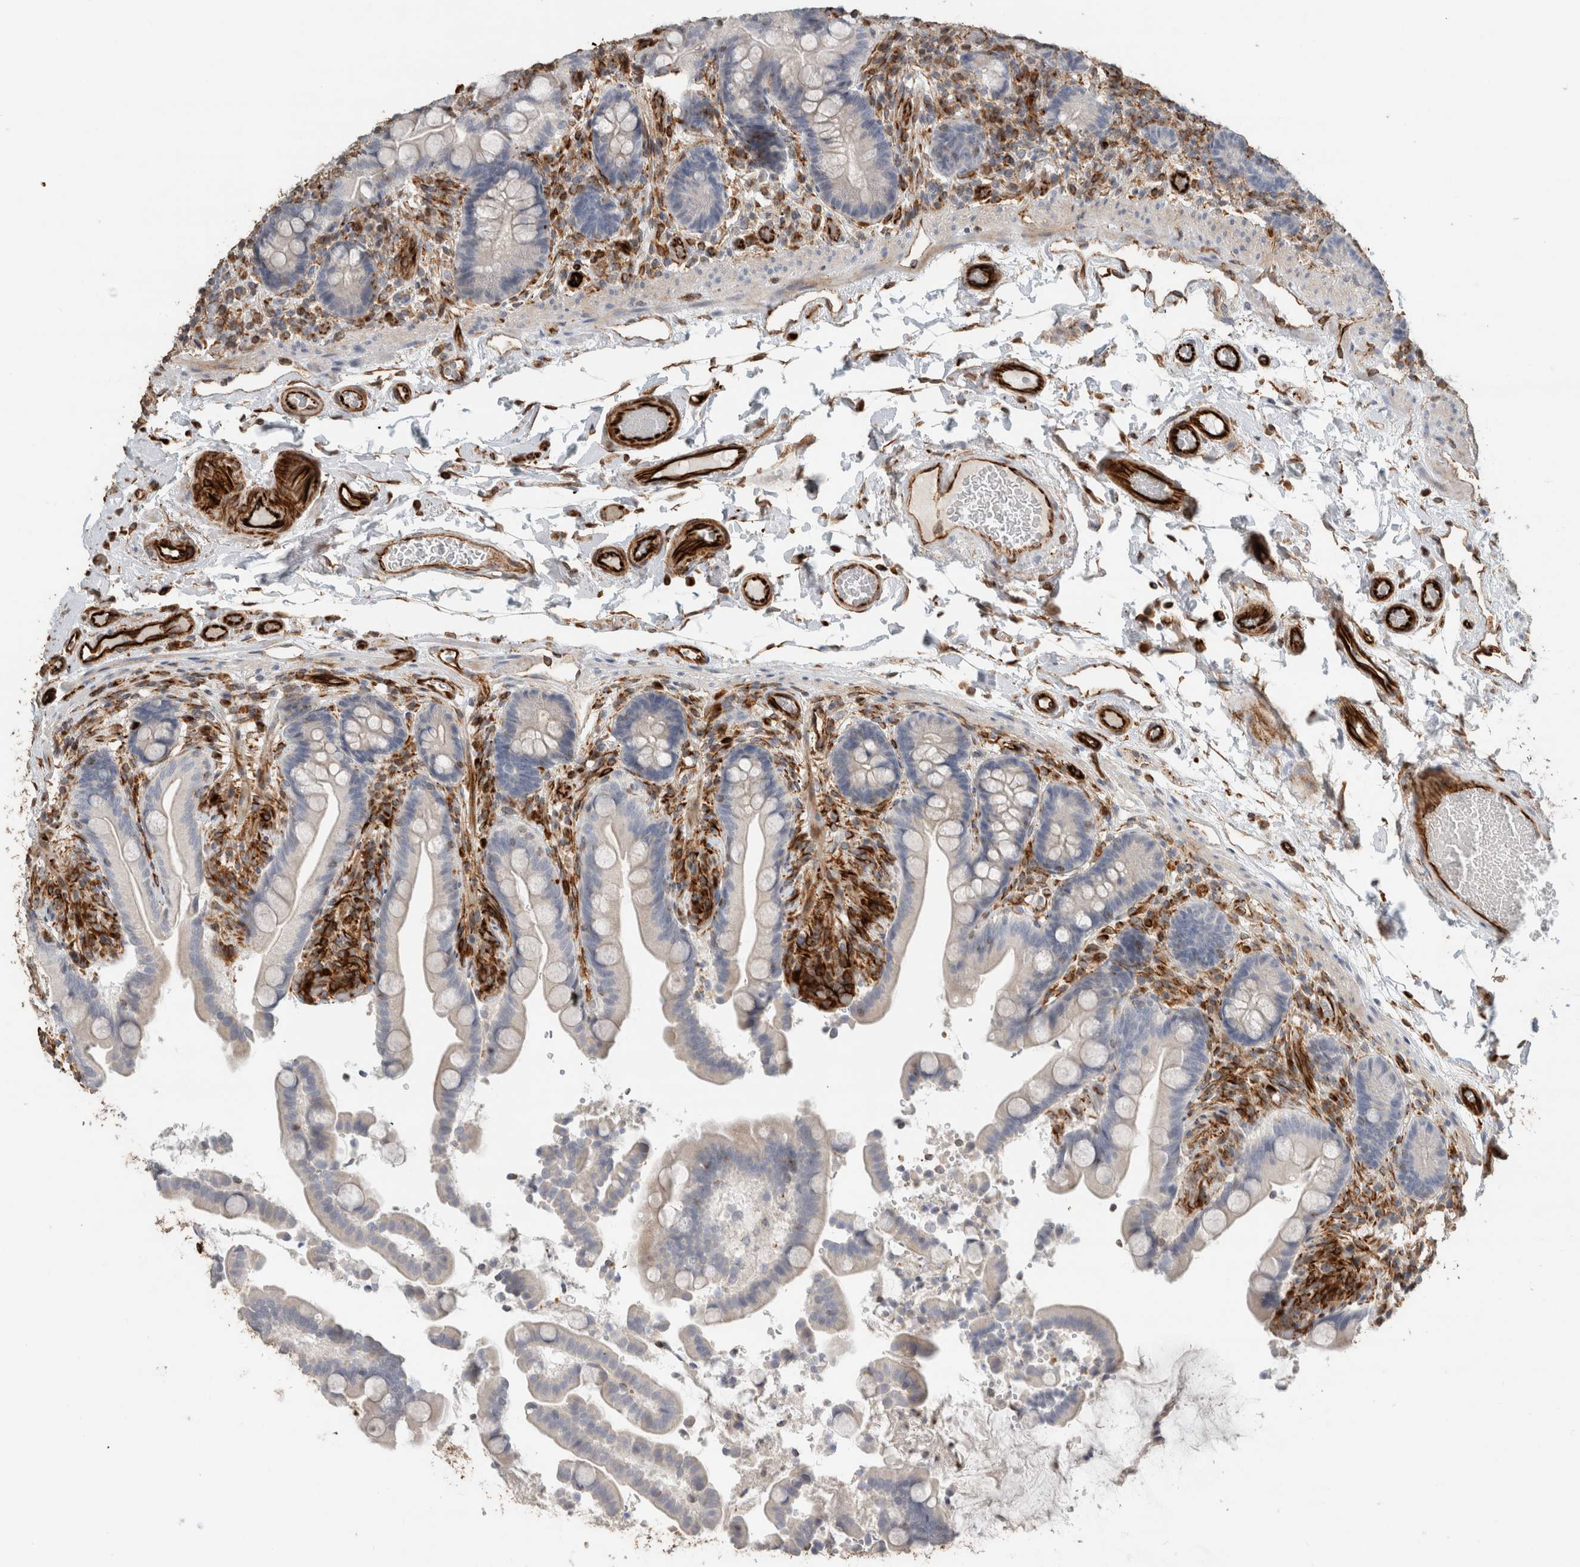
{"staining": {"intensity": "strong", "quantity": ">75%", "location": "cytoplasmic/membranous"}, "tissue": "colon", "cell_type": "Endothelial cells", "image_type": "normal", "snomed": [{"axis": "morphology", "description": "Normal tissue, NOS"}, {"axis": "topography", "description": "Smooth muscle"}, {"axis": "topography", "description": "Colon"}], "caption": "A brown stain highlights strong cytoplasmic/membranous positivity of a protein in endothelial cells of normal human colon. (Stains: DAB in brown, nuclei in blue, Microscopy: brightfield microscopy at high magnification).", "gene": "LY86", "patient": {"sex": "male", "age": 73}}